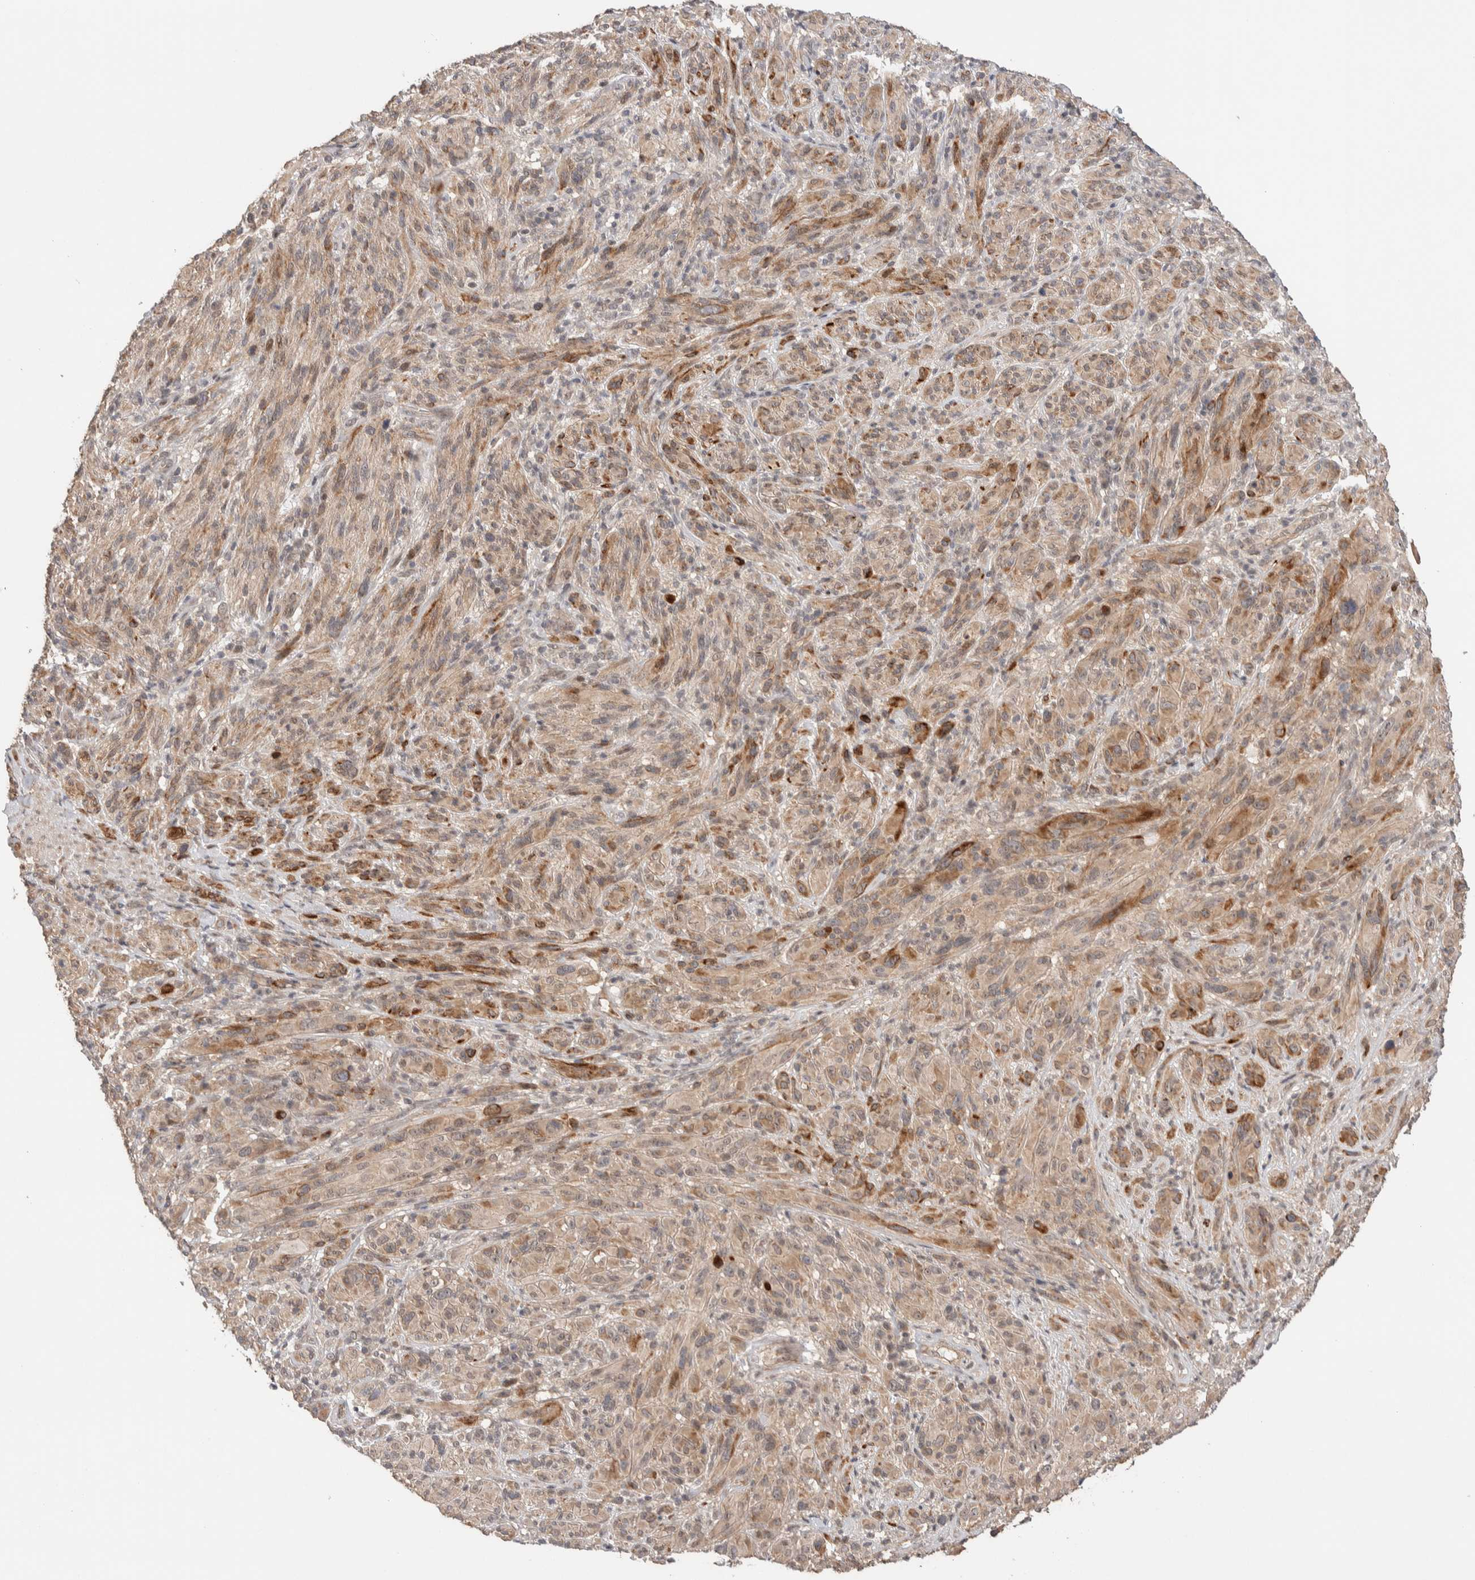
{"staining": {"intensity": "weak", "quantity": "25%-75%", "location": "cytoplasmic/membranous,nuclear"}, "tissue": "melanoma", "cell_type": "Tumor cells", "image_type": "cancer", "snomed": [{"axis": "morphology", "description": "Malignant melanoma, NOS"}, {"axis": "topography", "description": "Skin of head"}], "caption": "A brown stain labels weak cytoplasmic/membranous and nuclear positivity of a protein in human melanoma tumor cells. The staining is performed using DAB brown chromogen to label protein expression. The nuclei are counter-stained blue using hematoxylin.", "gene": "PRDM15", "patient": {"sex": "male", "age": 96}}